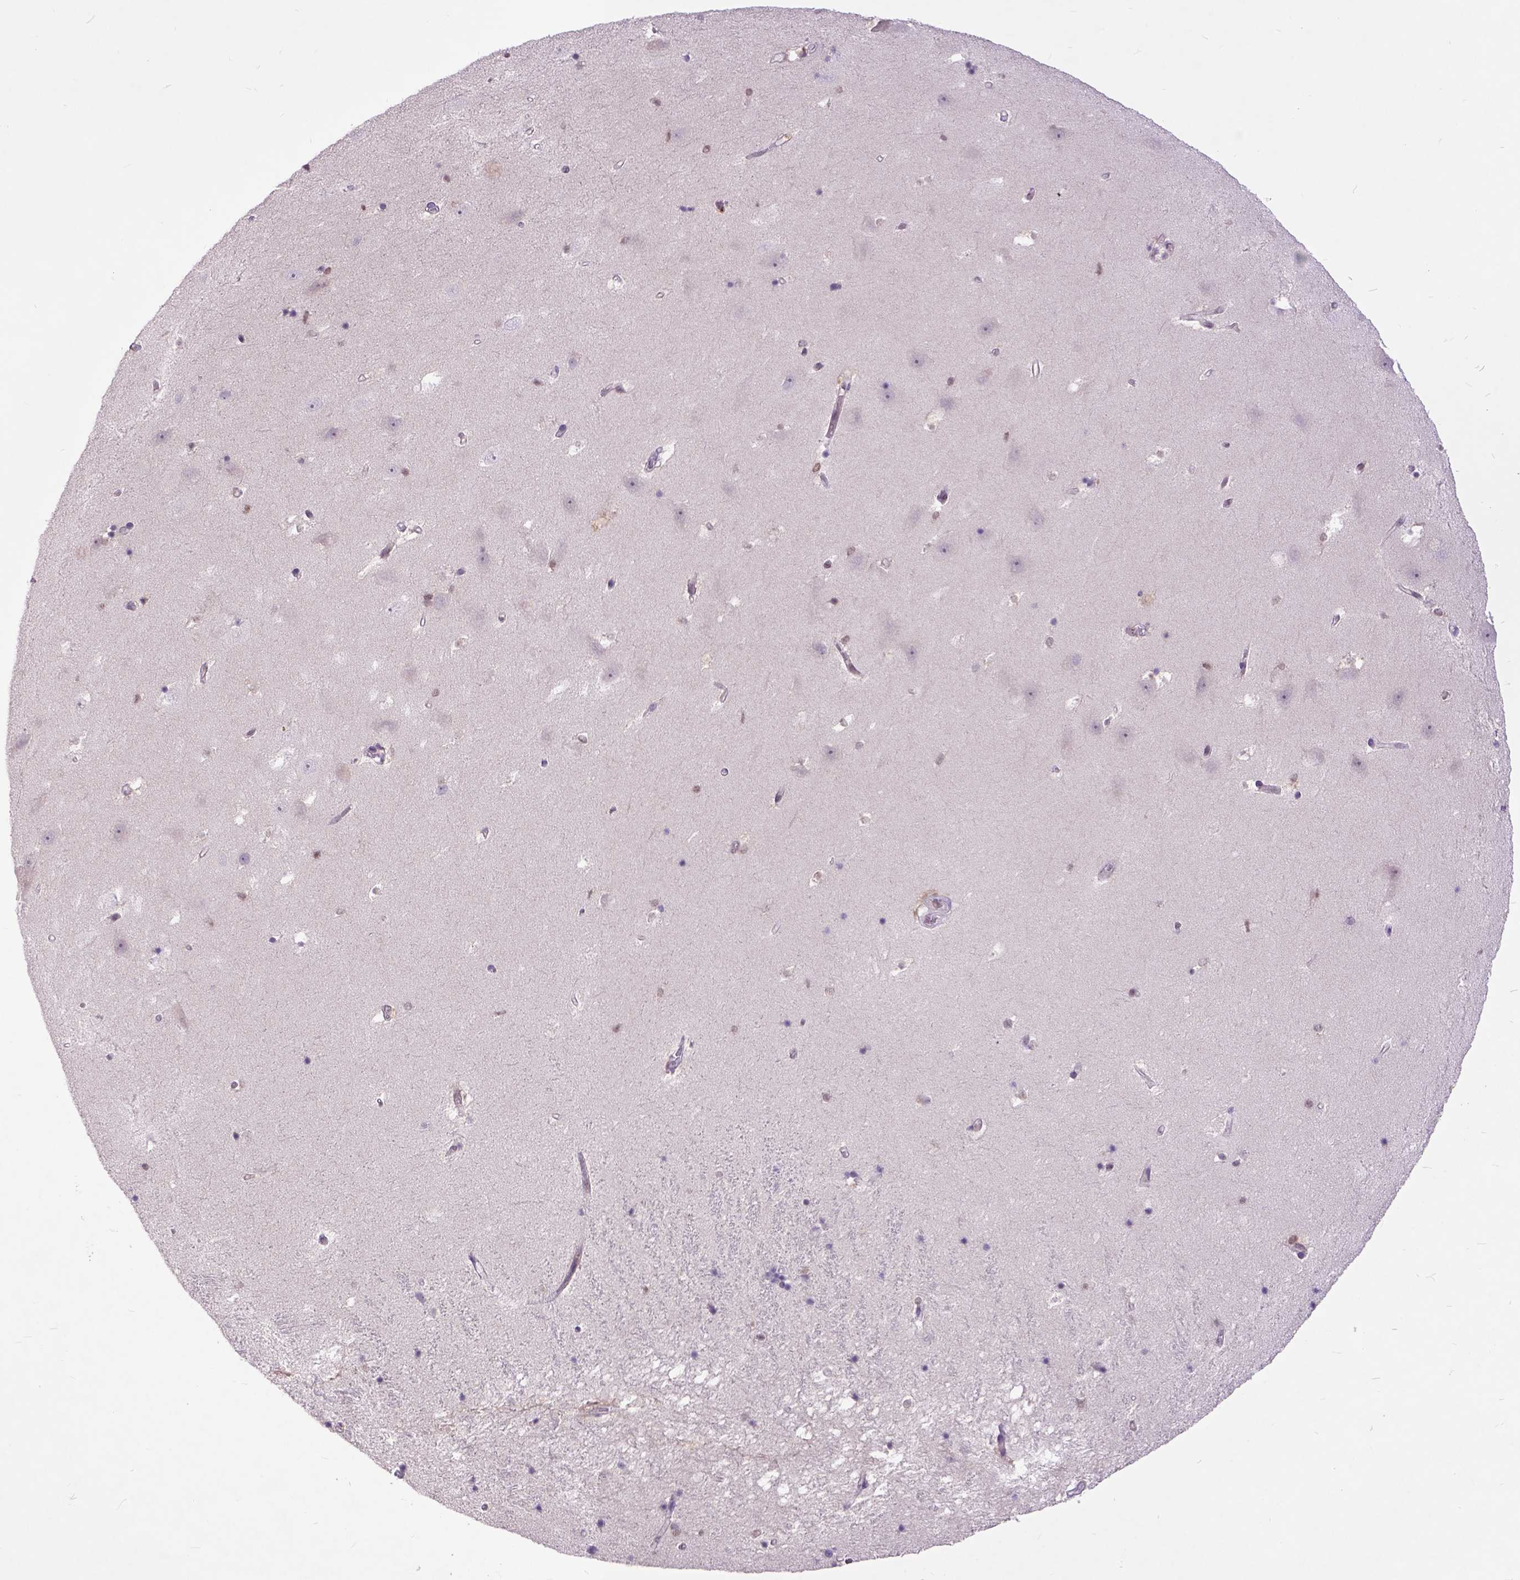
{"staining": {"intensity": "moderate", "quantity": ">75%", "location": "nuclear"}, "tissue": "hippocampus", "cell_type": "Glial cells", "image_type": "normal", "snomed": [{"axis": "morphology", "description": "Normal tissue, NOS"}, {"axis": "topography", "description": "Hippocampus"}], "caption": "Immunohistochemical staining of unremarkable hippocampus shows >75% levels of moderate nuclear protein expression in approximately >75% of glial cells. Immunohistochemistry stains the protein of interest in brown and the nuclei are stained blue.", "gene": "RCC2", "patient": {"sex": "male", "age": 58}}